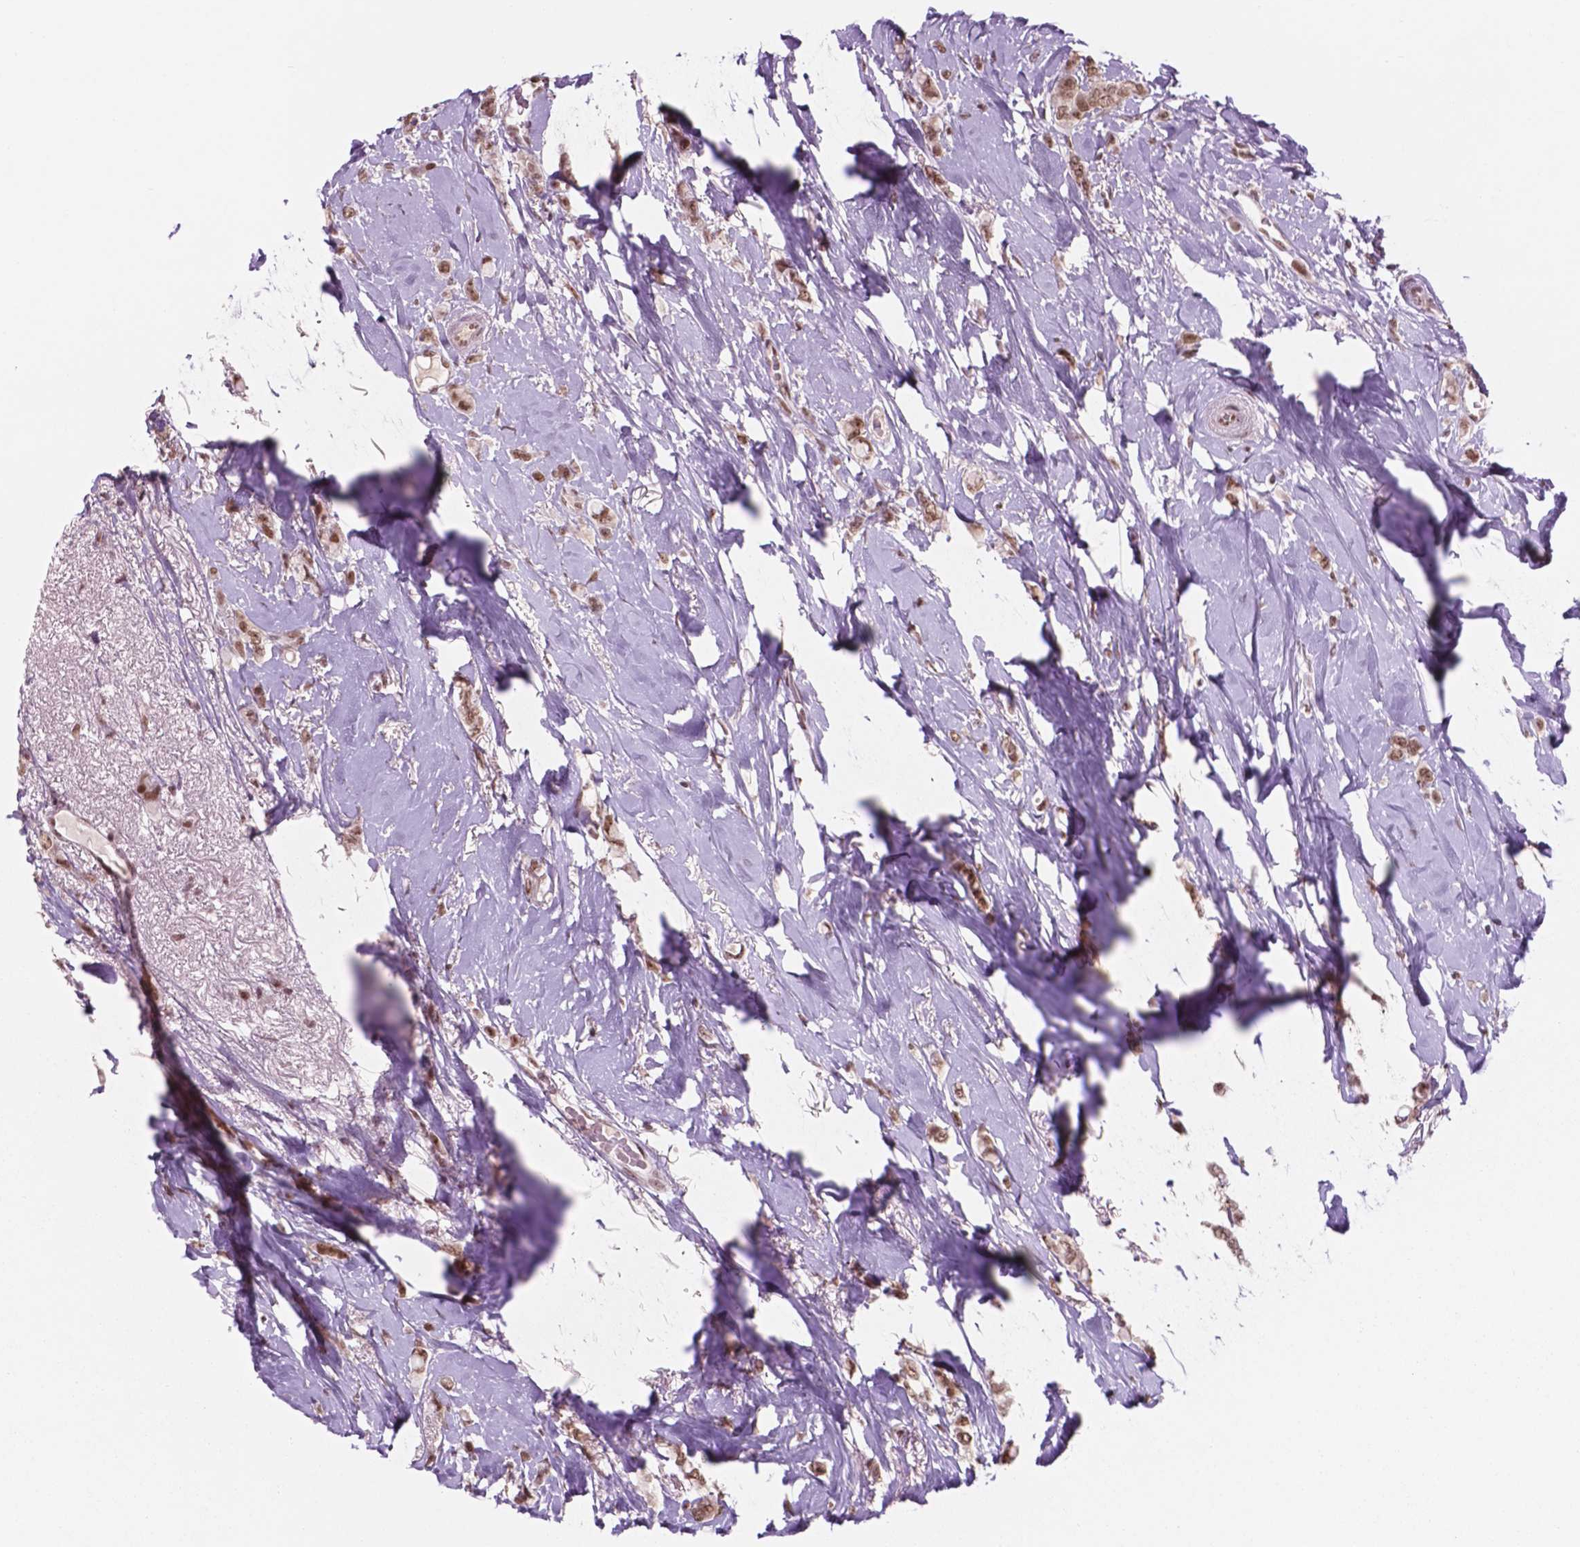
{"staining": {"intensity": "moderate", "quantity": ">75%", "location": "nuclear"}, "tissue": "breast cancer", "cell_type": "Tumor cells", "image_type": "cancer", "snomed": [{"axis": "morphology", "description": "Lobular carcinoma"}, {"axis": "topography", "description": "Breast"}], "caption": "Human breast cancer (lobular carcinoma) stained with a brown dye shows moderate nuclear positive expression in approximately >75% of tumor cells.", "gene": "POLR2E", "patient": {"sex": "female", "age": 66}}